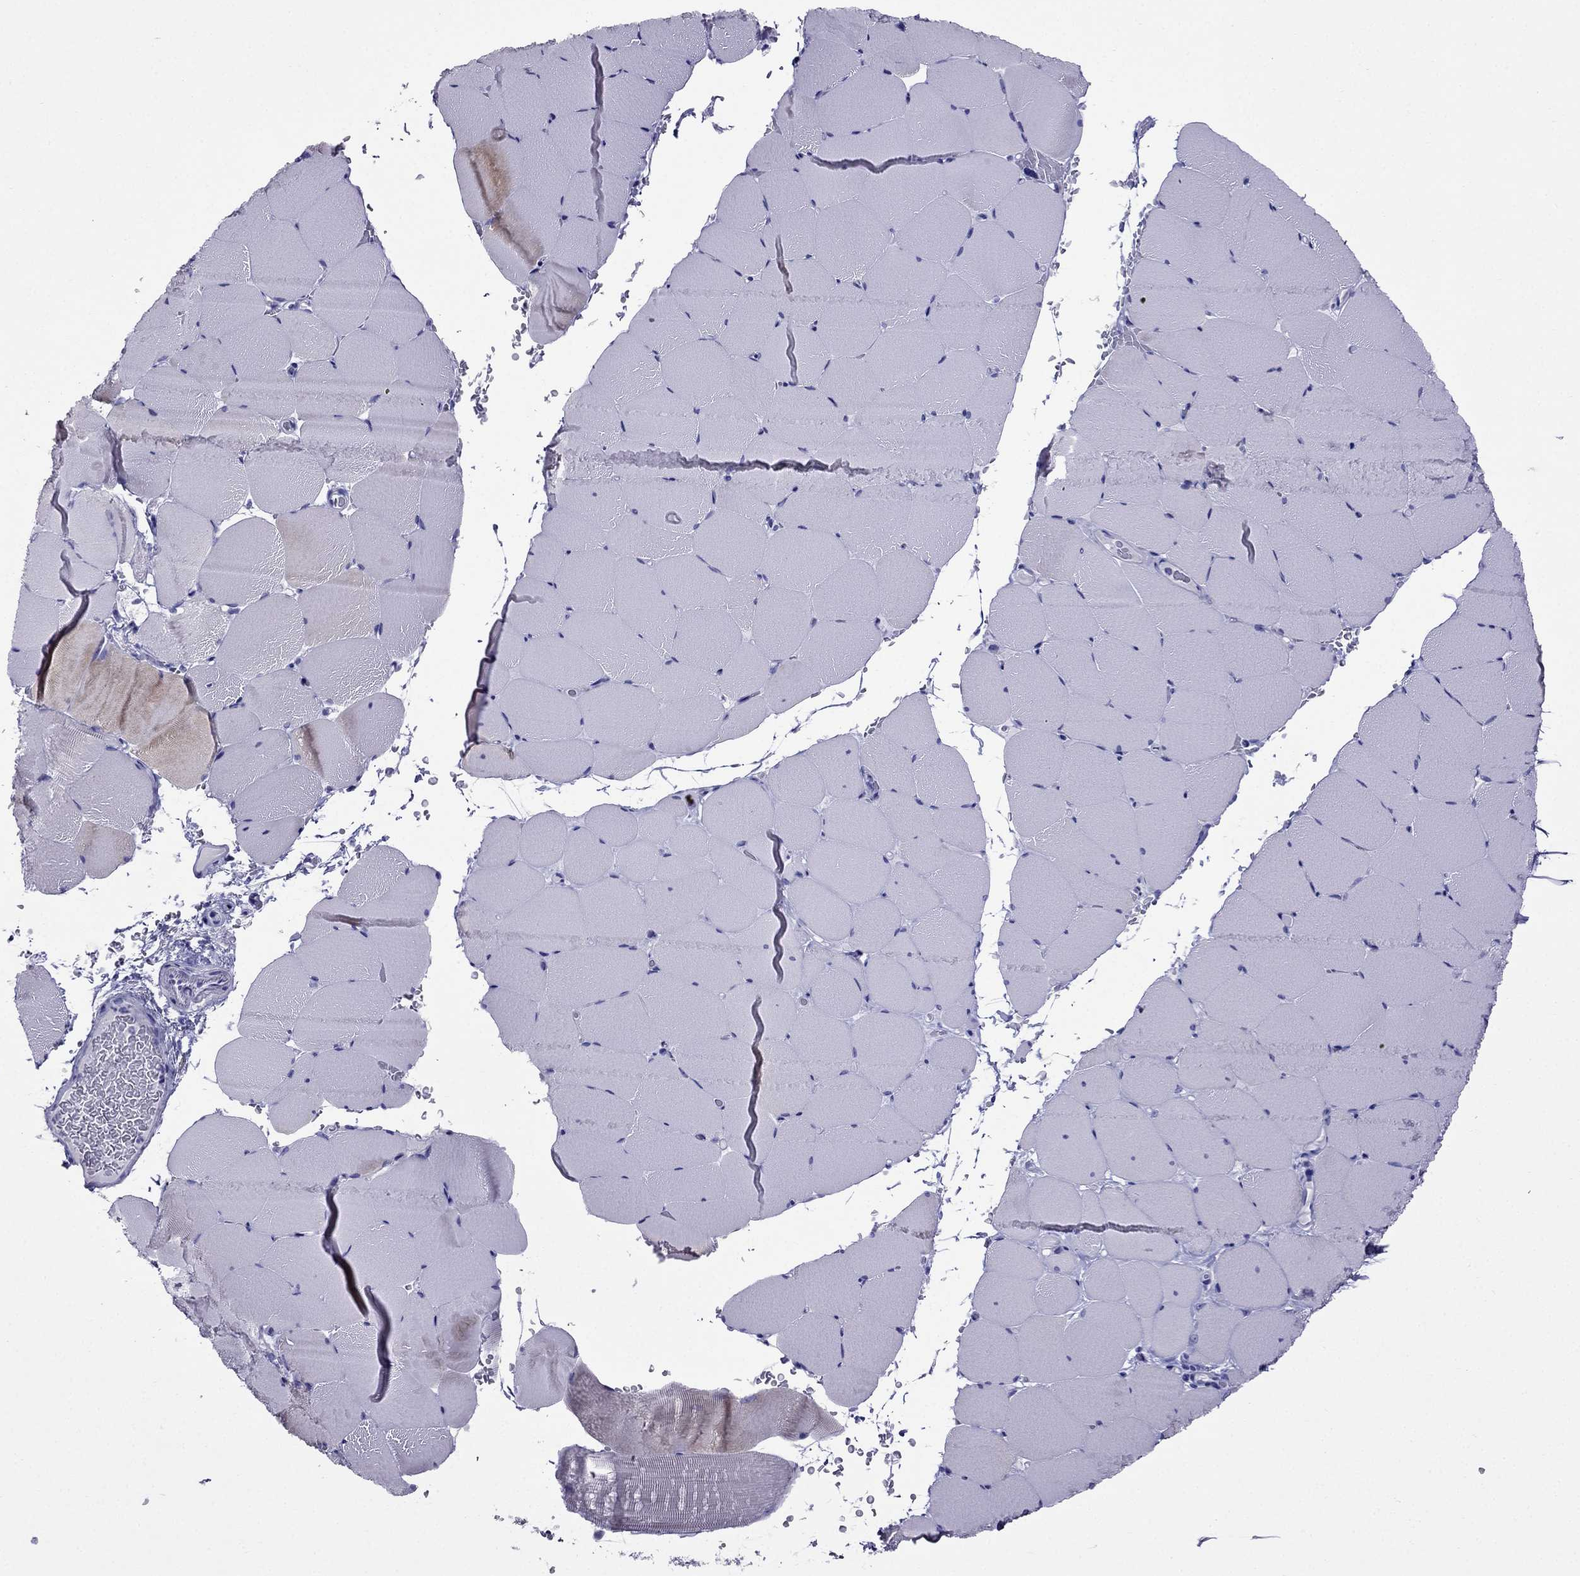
{"staining": {"intensity": "weak", "quantity": "<25%", "location": "cytoplasmic/membranous"}, "tissue": "skeletal muscle", "cell_type": "Myocytes", "image_type": "normal", "snomed": [{"axis": "morphology", "description": "Normal tissue, NOS"}, {"axis": "topography", "description": "Skeletal muscle"}], "caption": "IHC micrograph of benign skeletal muscle stained for a protein (brown), which displays no positivity in myocytes. Brightfield microscopy of IHC stained with DAB (3,3'-diaminobenzidine) (brown) and hematoxylin (blue), captured at high magnification.", "gene": "CRYBA1", "patient": {"sex": "female", "age": 37}}